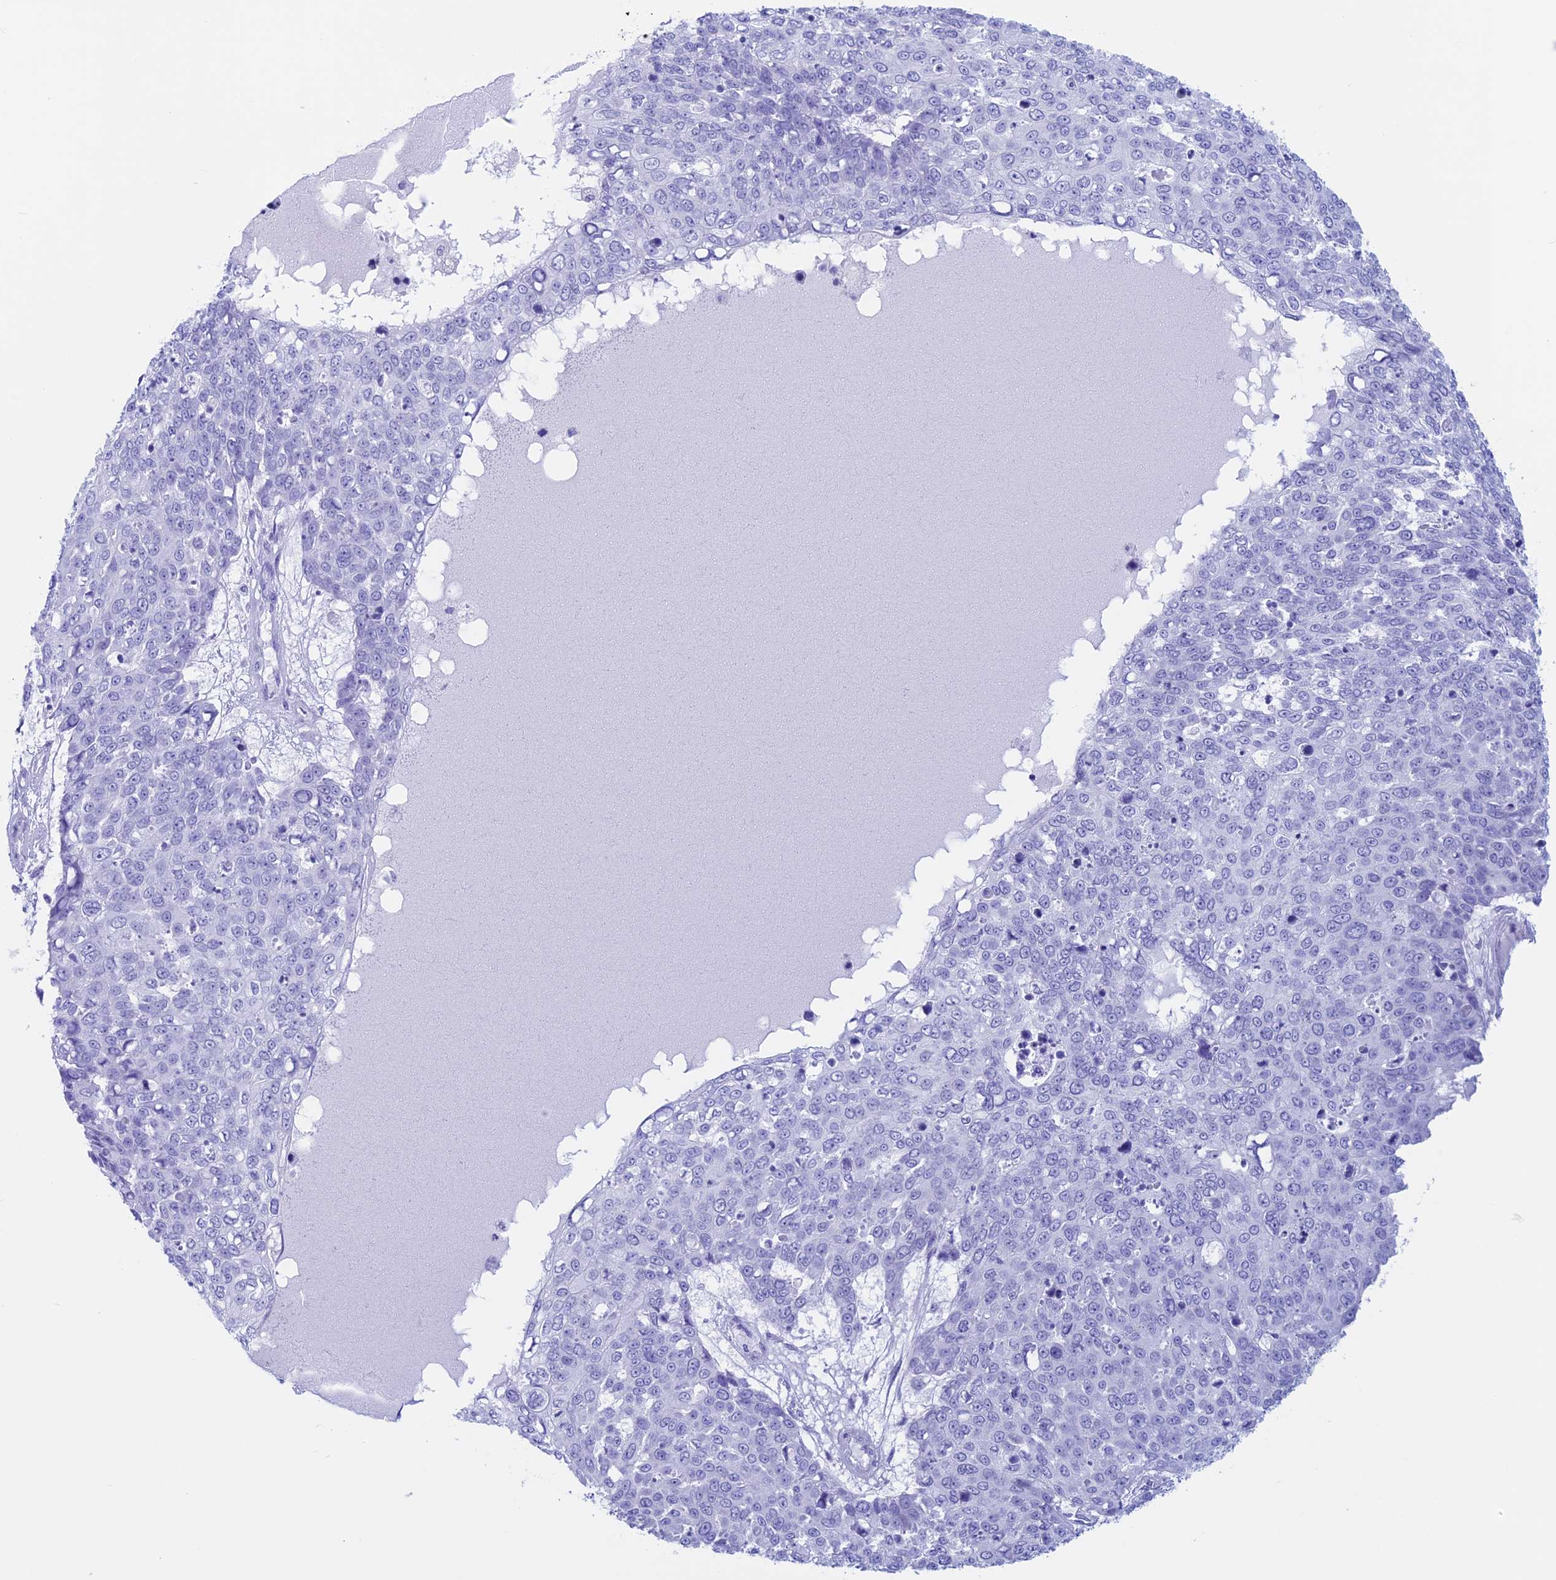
{"staining": {"intensity": "negative", "quantity": "none", "location": "none"}, "tissue": "skin cancer", "cell_type": "Tumor cells", "image_type": "cancer", "snomed": [{"axis": "morphology", "description": "Squamous cell carcinoma, NOS"}, {"axis": "topography", "description": "Skin"}], "caption": "This is an IHC histopathology image of skin cancer (squamous cell carcinoma). There is no positivity in tumor cells.", "gene": "RP1", "patient": {"sex": "male", "age": 71}}